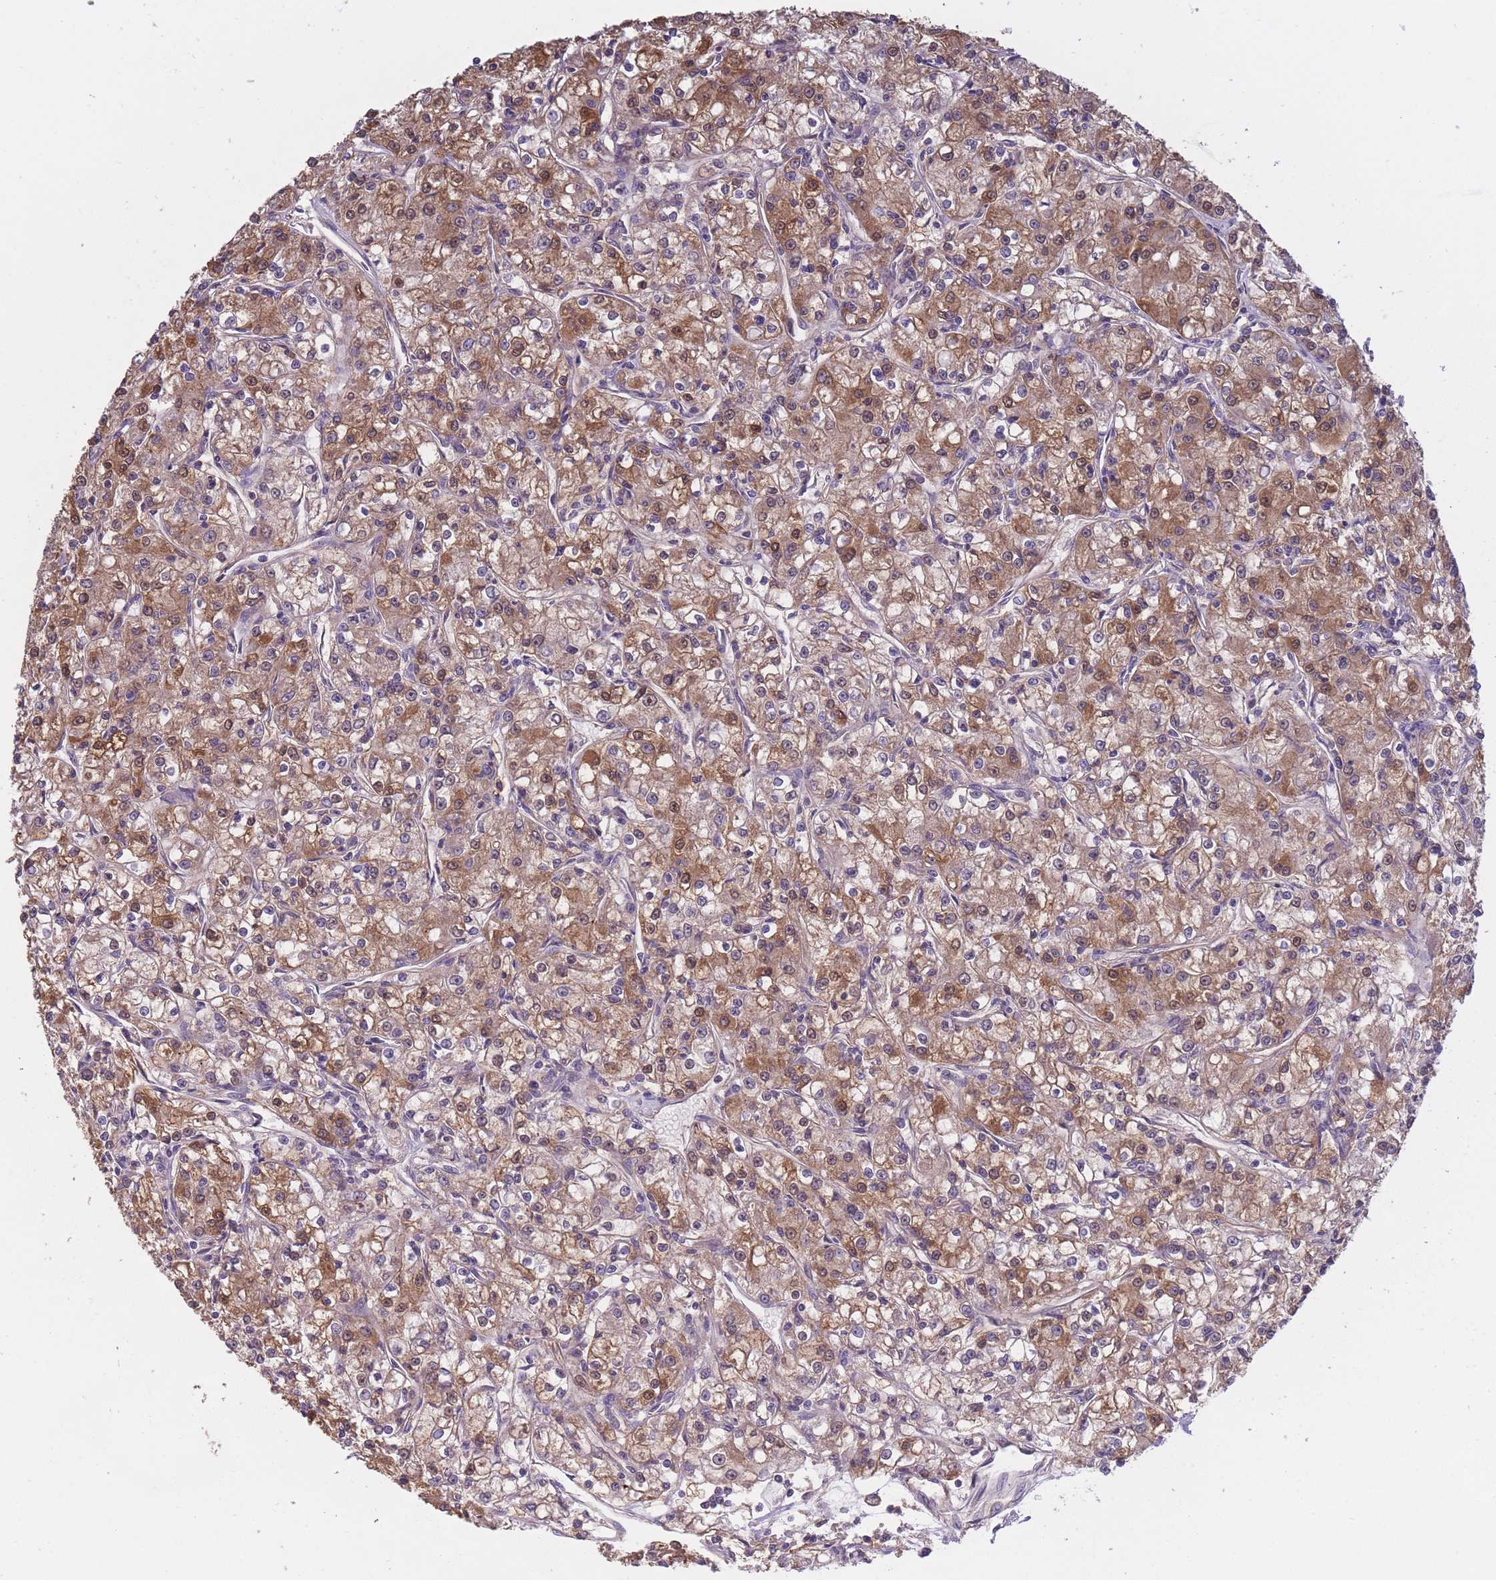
{"staining": {"intensity": "moderate", "quantity": ">75%", "location": "cytoplasmic/membranous"}, "tissue": "renal cancer", "cell_type": "Tumor cells", "image_type": "cancer", "snomed": [{"axis": "morphology", "description": "Adenocarcinoma, NOS"}, {"axis": "topography", "description": "Kidney"}], "caption": "Immunohistochemistry (DAB) staining of renal cancer (adenocarcinoma) exhibits moderate cytoplasmic/membranous protein positivity in about >75% of tumor cells. Immunohistochemistry stains the protein of interest in brown and the nuclei are stained blue.", "gene": "KIAA1755", "patient": {"sex": "female", "age": 59}}